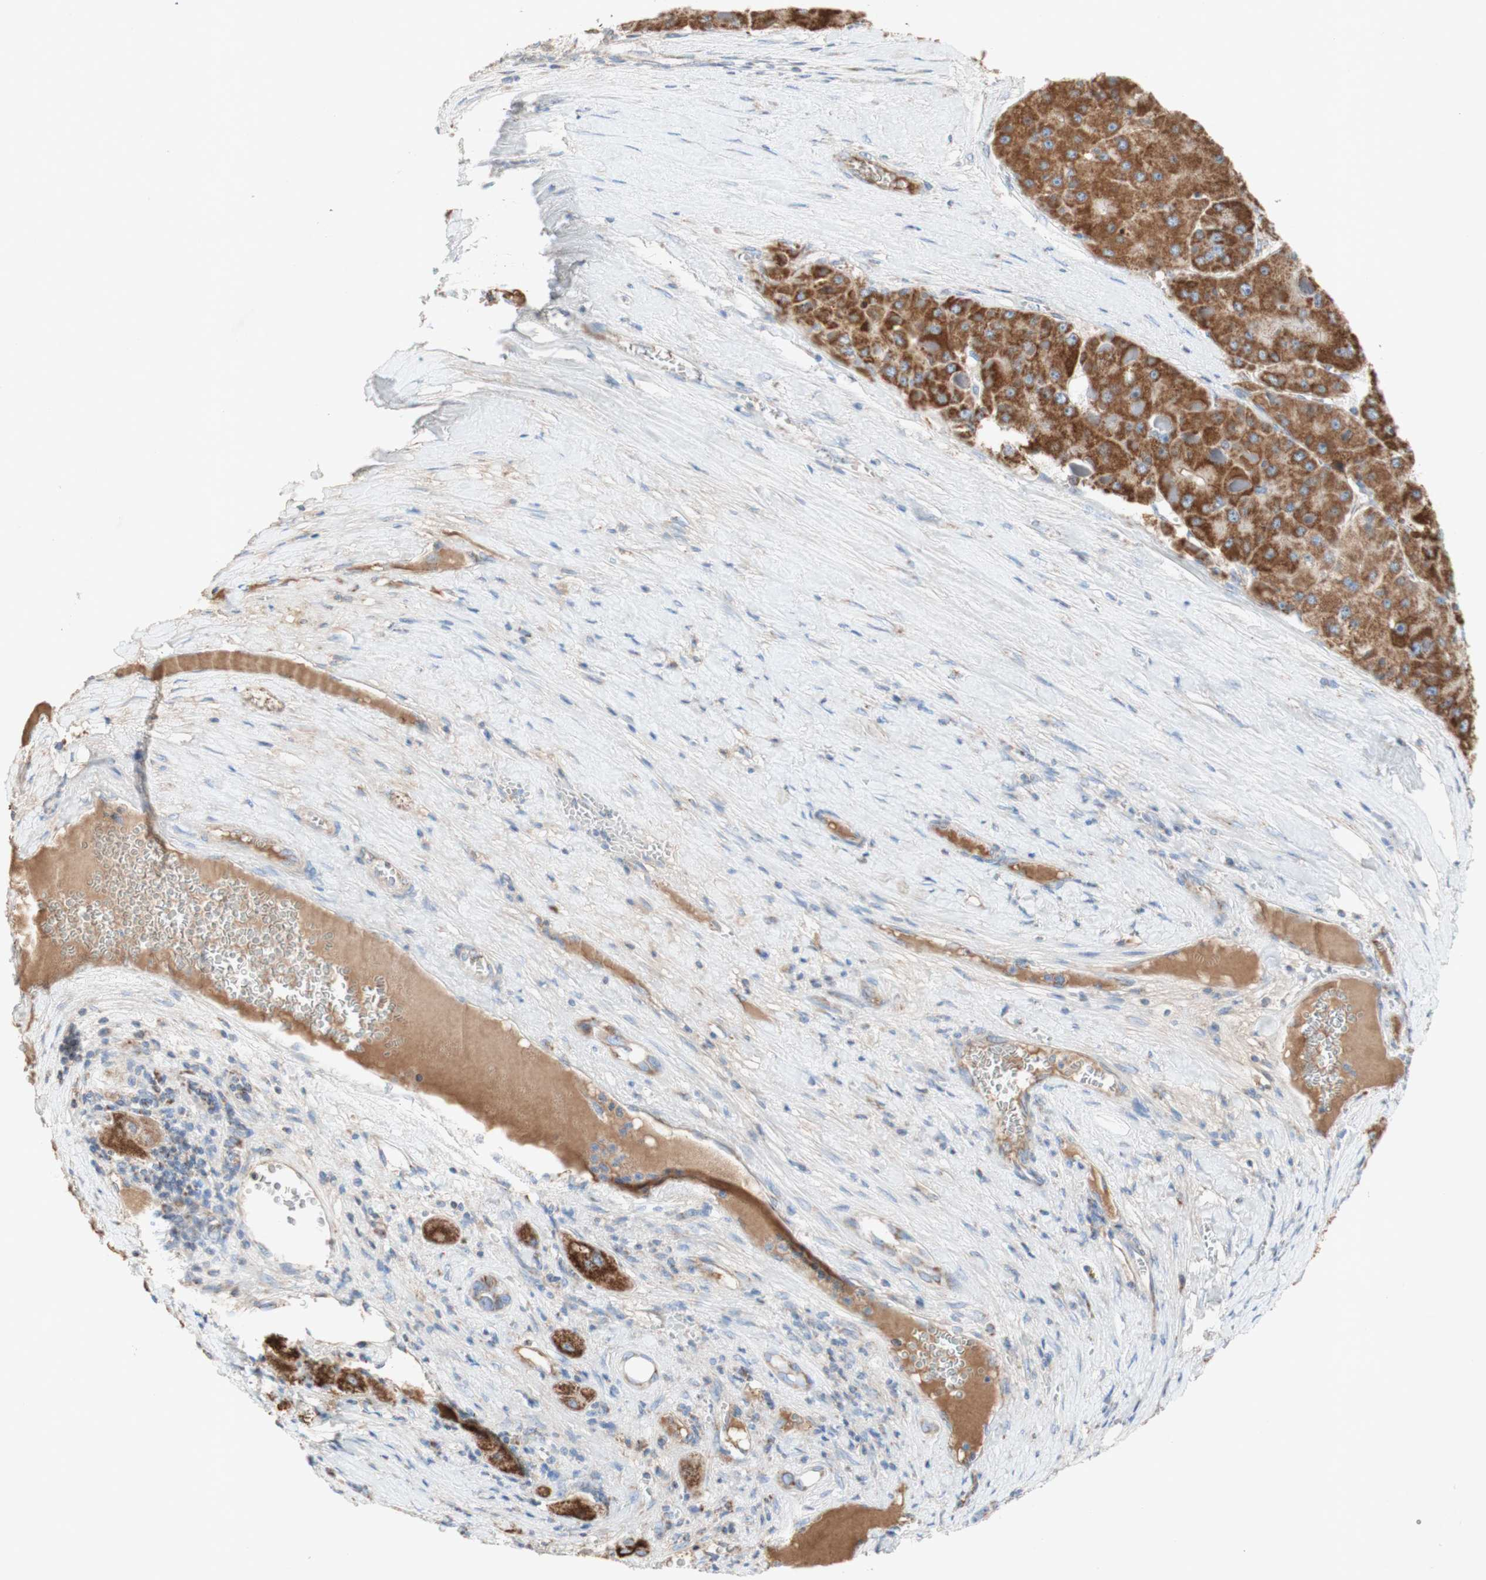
{"staining": {"intensity": "moderate", "quantity": ">75%", "location": "cytoplasmic/membranous"}, "tissue": "liver cancer", "cell_type": "Tumor cells", "image_type": "cancer", "snomed": [{"axis": "morphology", "description": "Carcinoma, Hepatocellular, NOS"}, {"axis": "topography", "description": "Liver"}], "caption": "This micrograph displays liver hepatocellular carcinoma stained with IHC to label a protein in brown. The cytoplasmic/membranous of tumor cells show moderate positivity for the protein. Nuclei are counter-stained blue.", "gene": "SDHB", "patient": {"sex": "female", "age": 73}}